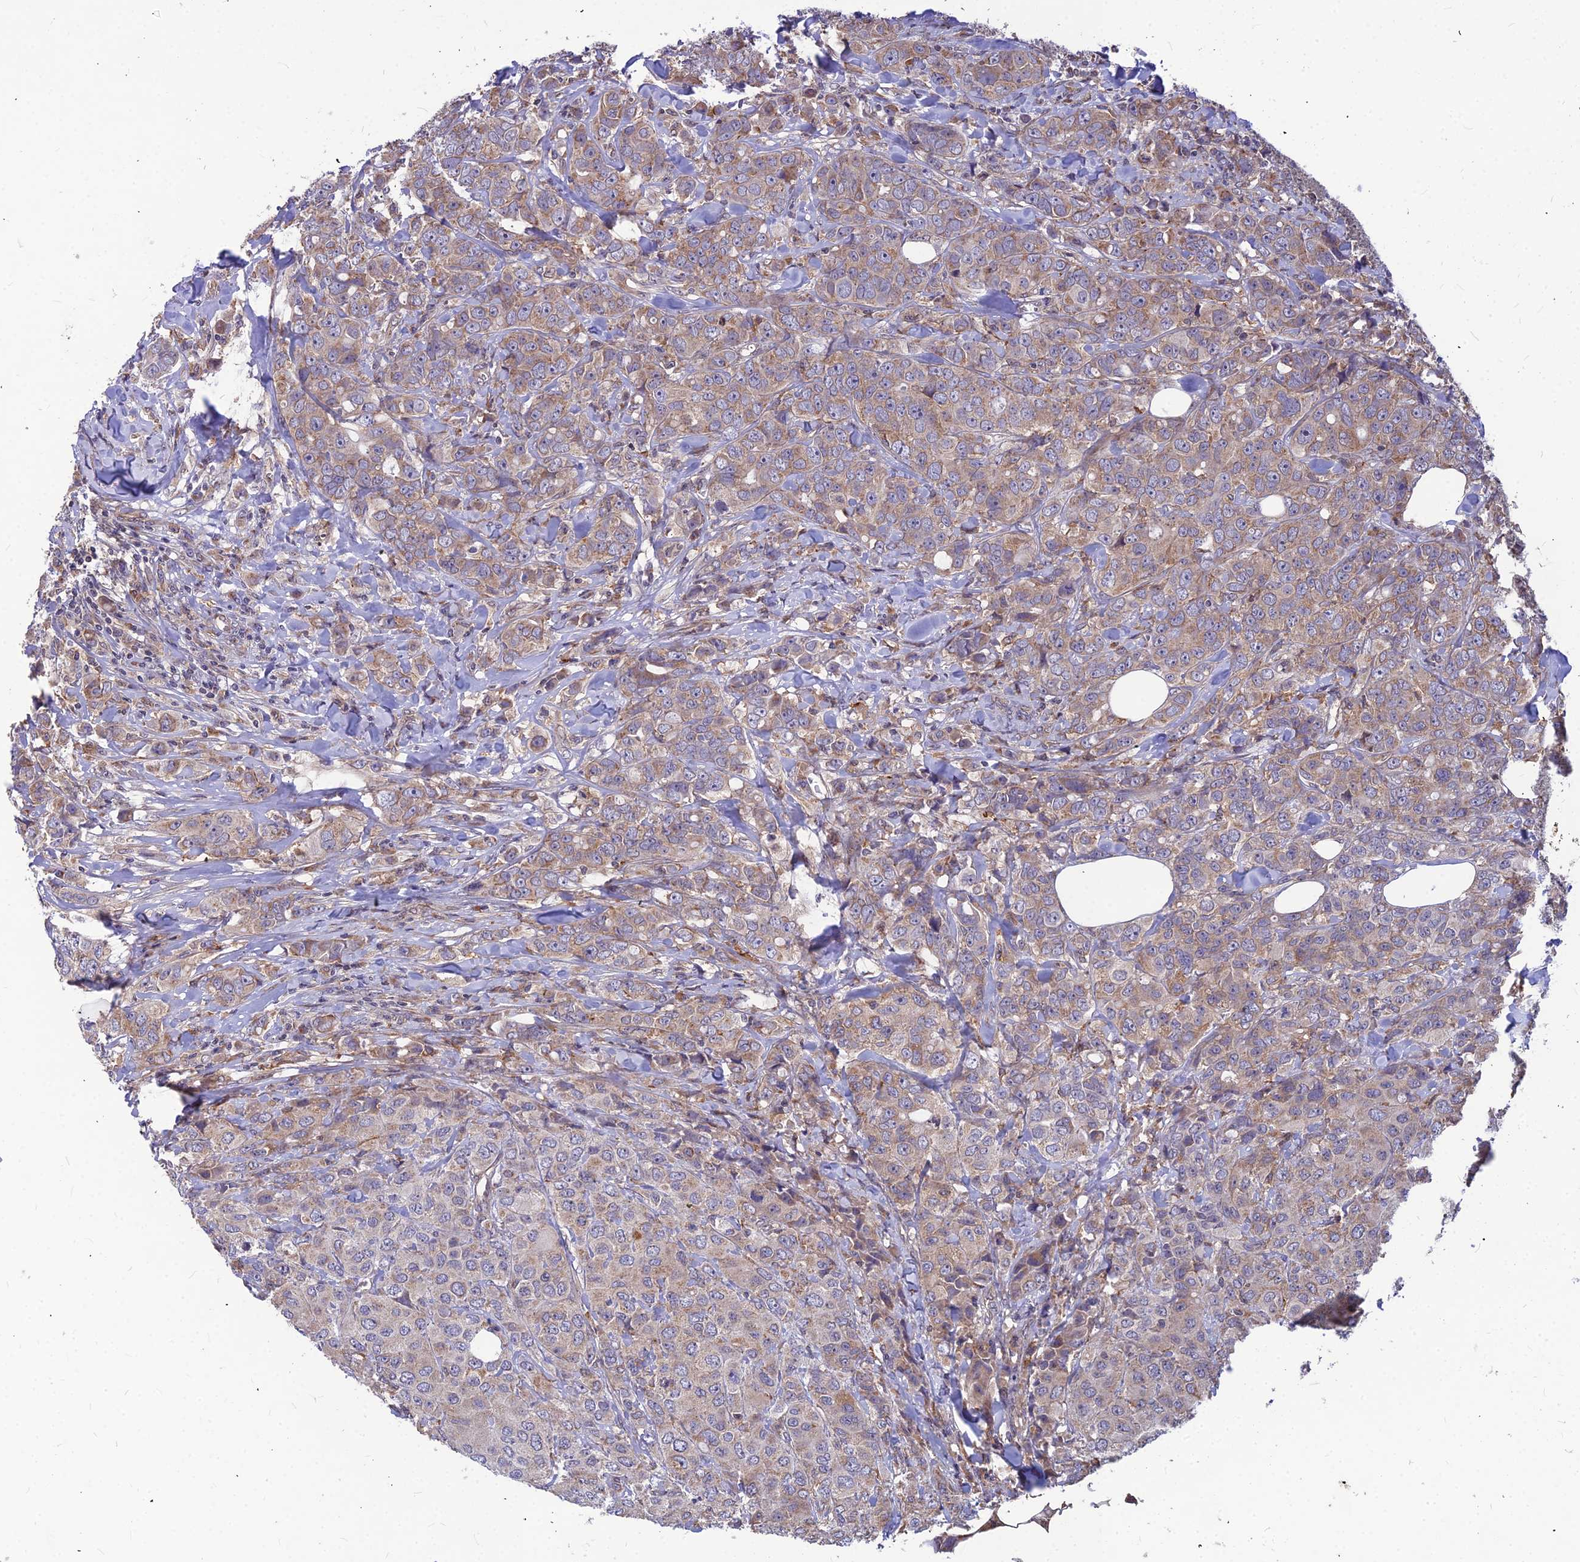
{"staining": {"intensity": "weak", "quantity": ">75%", "location": "cytoplasmic/membranous"}, "tissue": "breast cancer", "cell_type": "Tumor cells", "image_type": "cancer", "snomed": [{"axis": "morphology", "description": "Duct carcinoma"}, {"axis": "topography", "description": "Breast"}], "caption": "Weak cytoplasmic/membranous protein expression is seen in about >75% of tumor cells in breast cancer.", "gene": "LEKR1", "patient": {"sex": "female", "age": 43}}